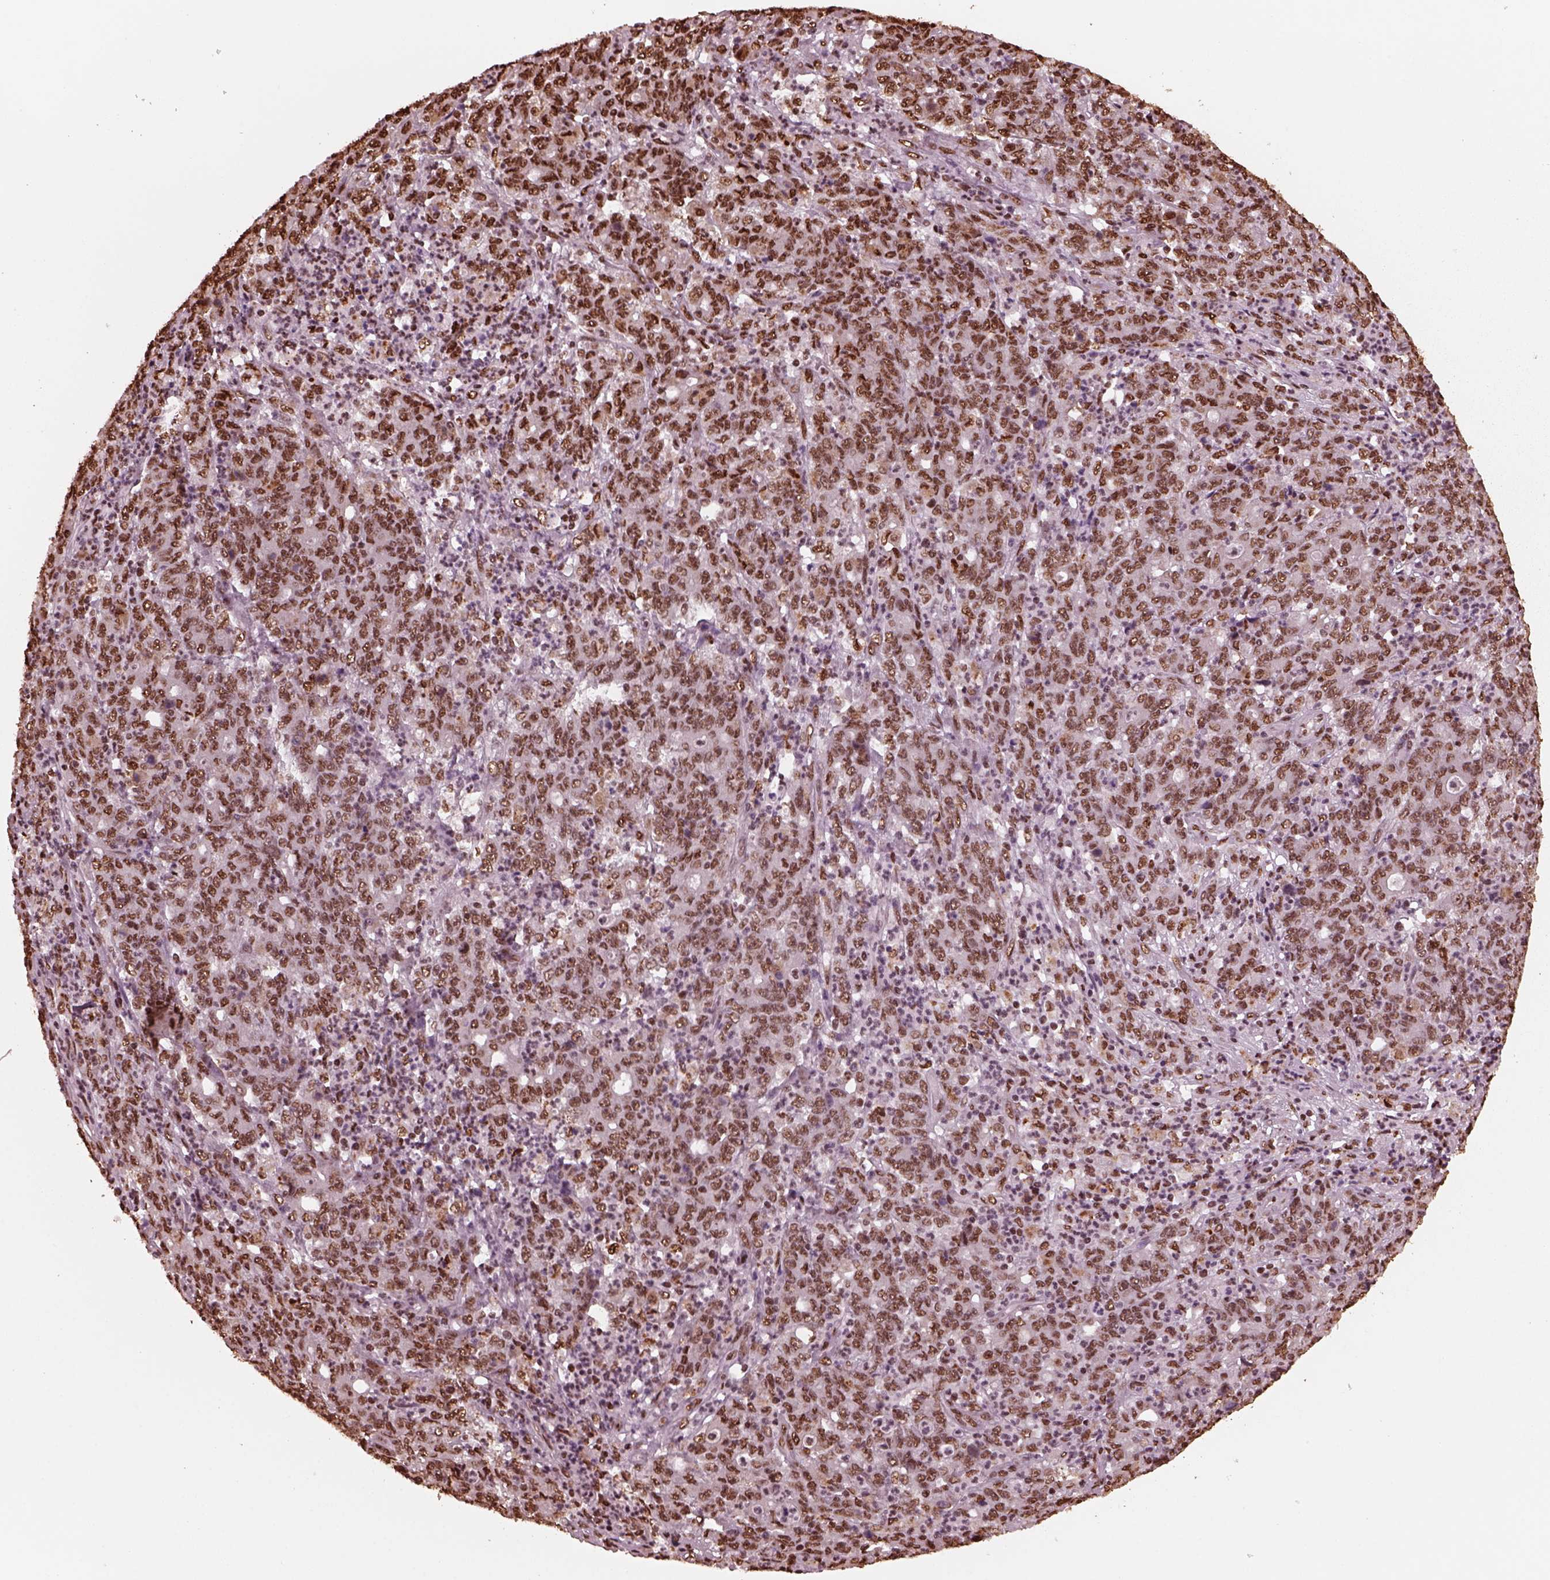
{"staining": {"intensity": "moderate", "quantity": ">75%", "location": "nuclear"}, "tissue": "stomach cancer", "cell_type": "Tumor cells", "image_type": "cancer", "snomed": [{"axis": "morphology", "description": "Adenocarcinoma, NOS"}, {"axis": "topography", "description": "Stomach, lower"}], "caption": "Immunohistochemical staining of adenocarcinoma (stomach) exhibits moderate nuclear protein staining in approximately >75% of tumor cells.", "gene": "NSD1", "patient": {"sex": "female", "age": 71}}